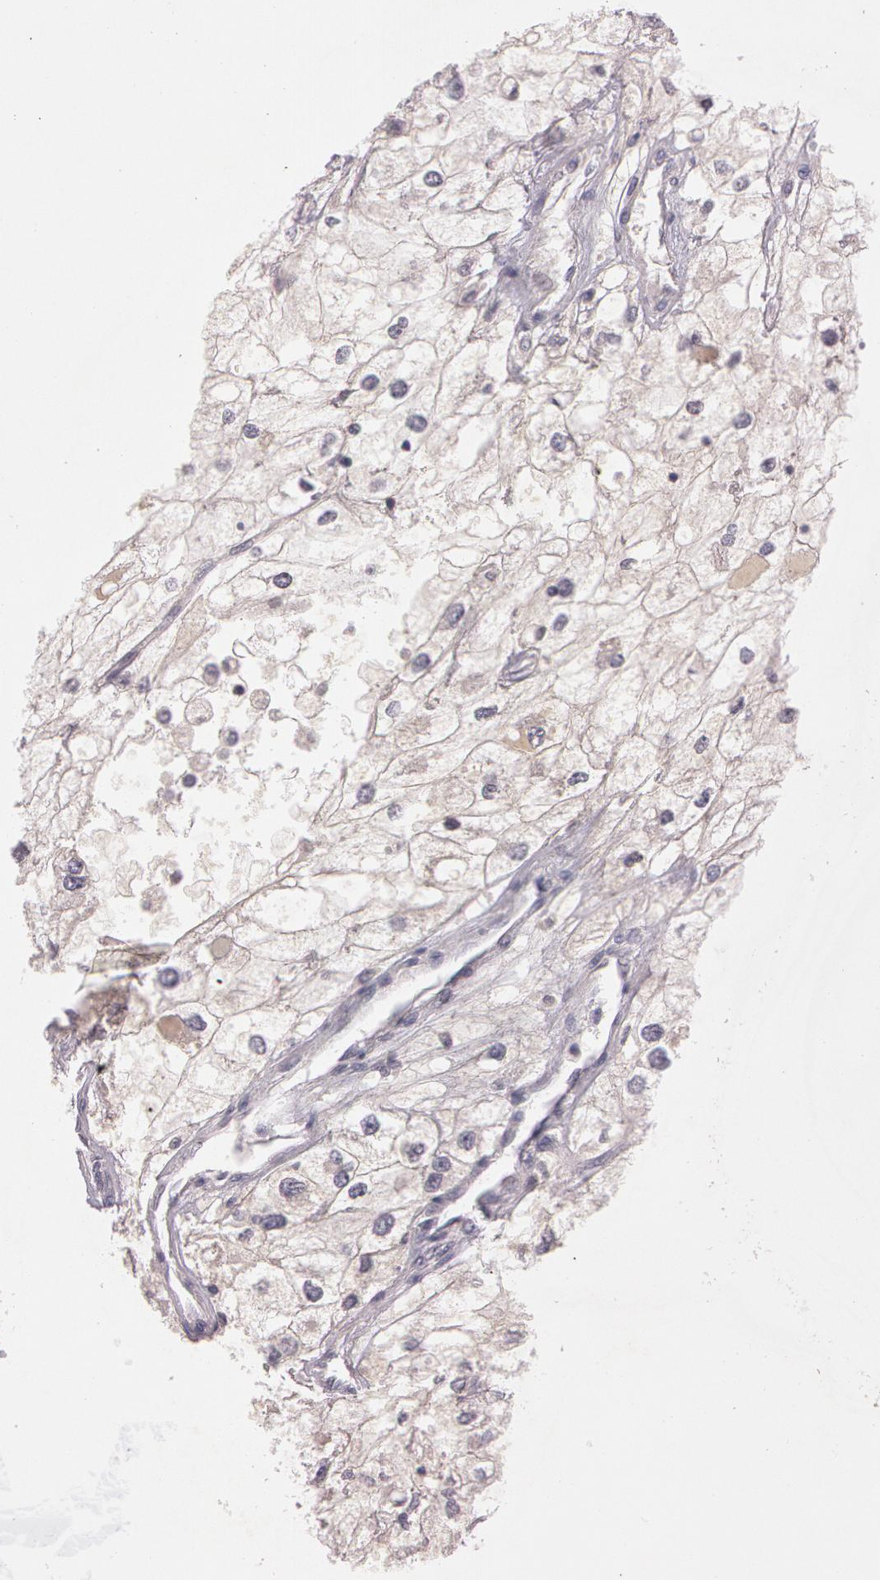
{"staining": {"intensity": "weak", "quantity": "25%-75%", "location": "cytoplasmic/membranous"}, "tissue": "renal cancer", "cell_type": "Tumor cells", "image_type": "cancer", "snomed": [{"axis": "morphology", "description": "Adenocarcinoma, NOS"}, {"axis": "topography", "description": "Kidney"}], "caption": "Protein expression analysis of adenocarcinoma (renal) exhibits weak cytoplasmic/membranous positivity in about 25%-75% of tumor cells. (DAB (3,3'-diaminobenzidine) = brown stain, brightfield microscopy at high magnification).", "gene": "MXRA5", "patient": {"sex": "male", "age": 57}}